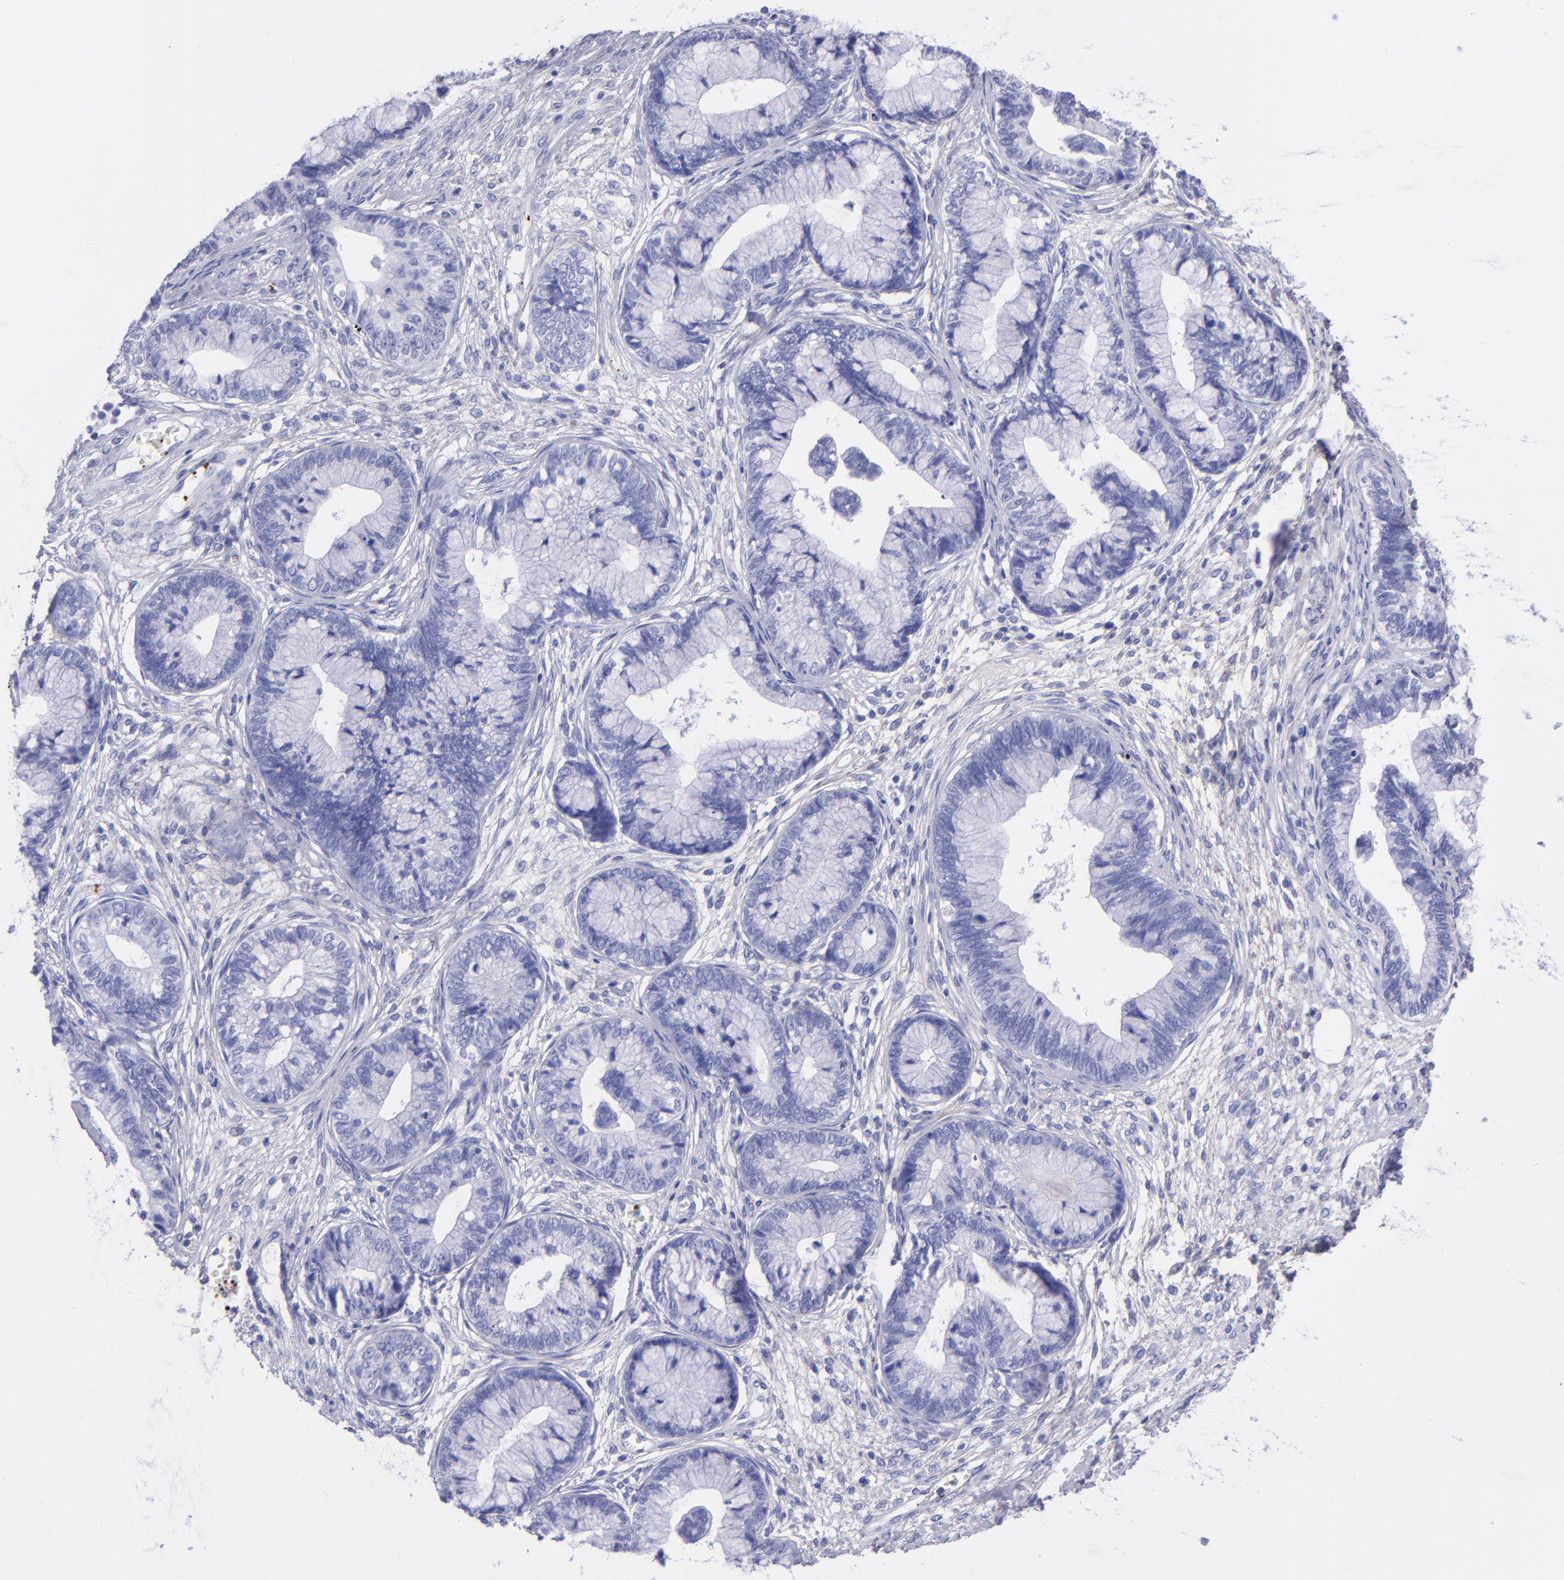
{"staining": {"intensity": "negative", "quantity": "none", "location": "none"}, "tissue": "cervical cancer", "cell_type": "Tumor cells", "image_type": "cancer", "snomed": [{"axis": "morphology", "description": "Adenocarcinoma, NOS"}, {"axis": "topography", "description": "Cervix"}], "caption": "An image of cervical cancer (adenocarcinoma) stained for a protein exhibits no brown staining in tumor cells.", "gene": "EFCAB13", "patient": {"sex": "female", "age": 44}}